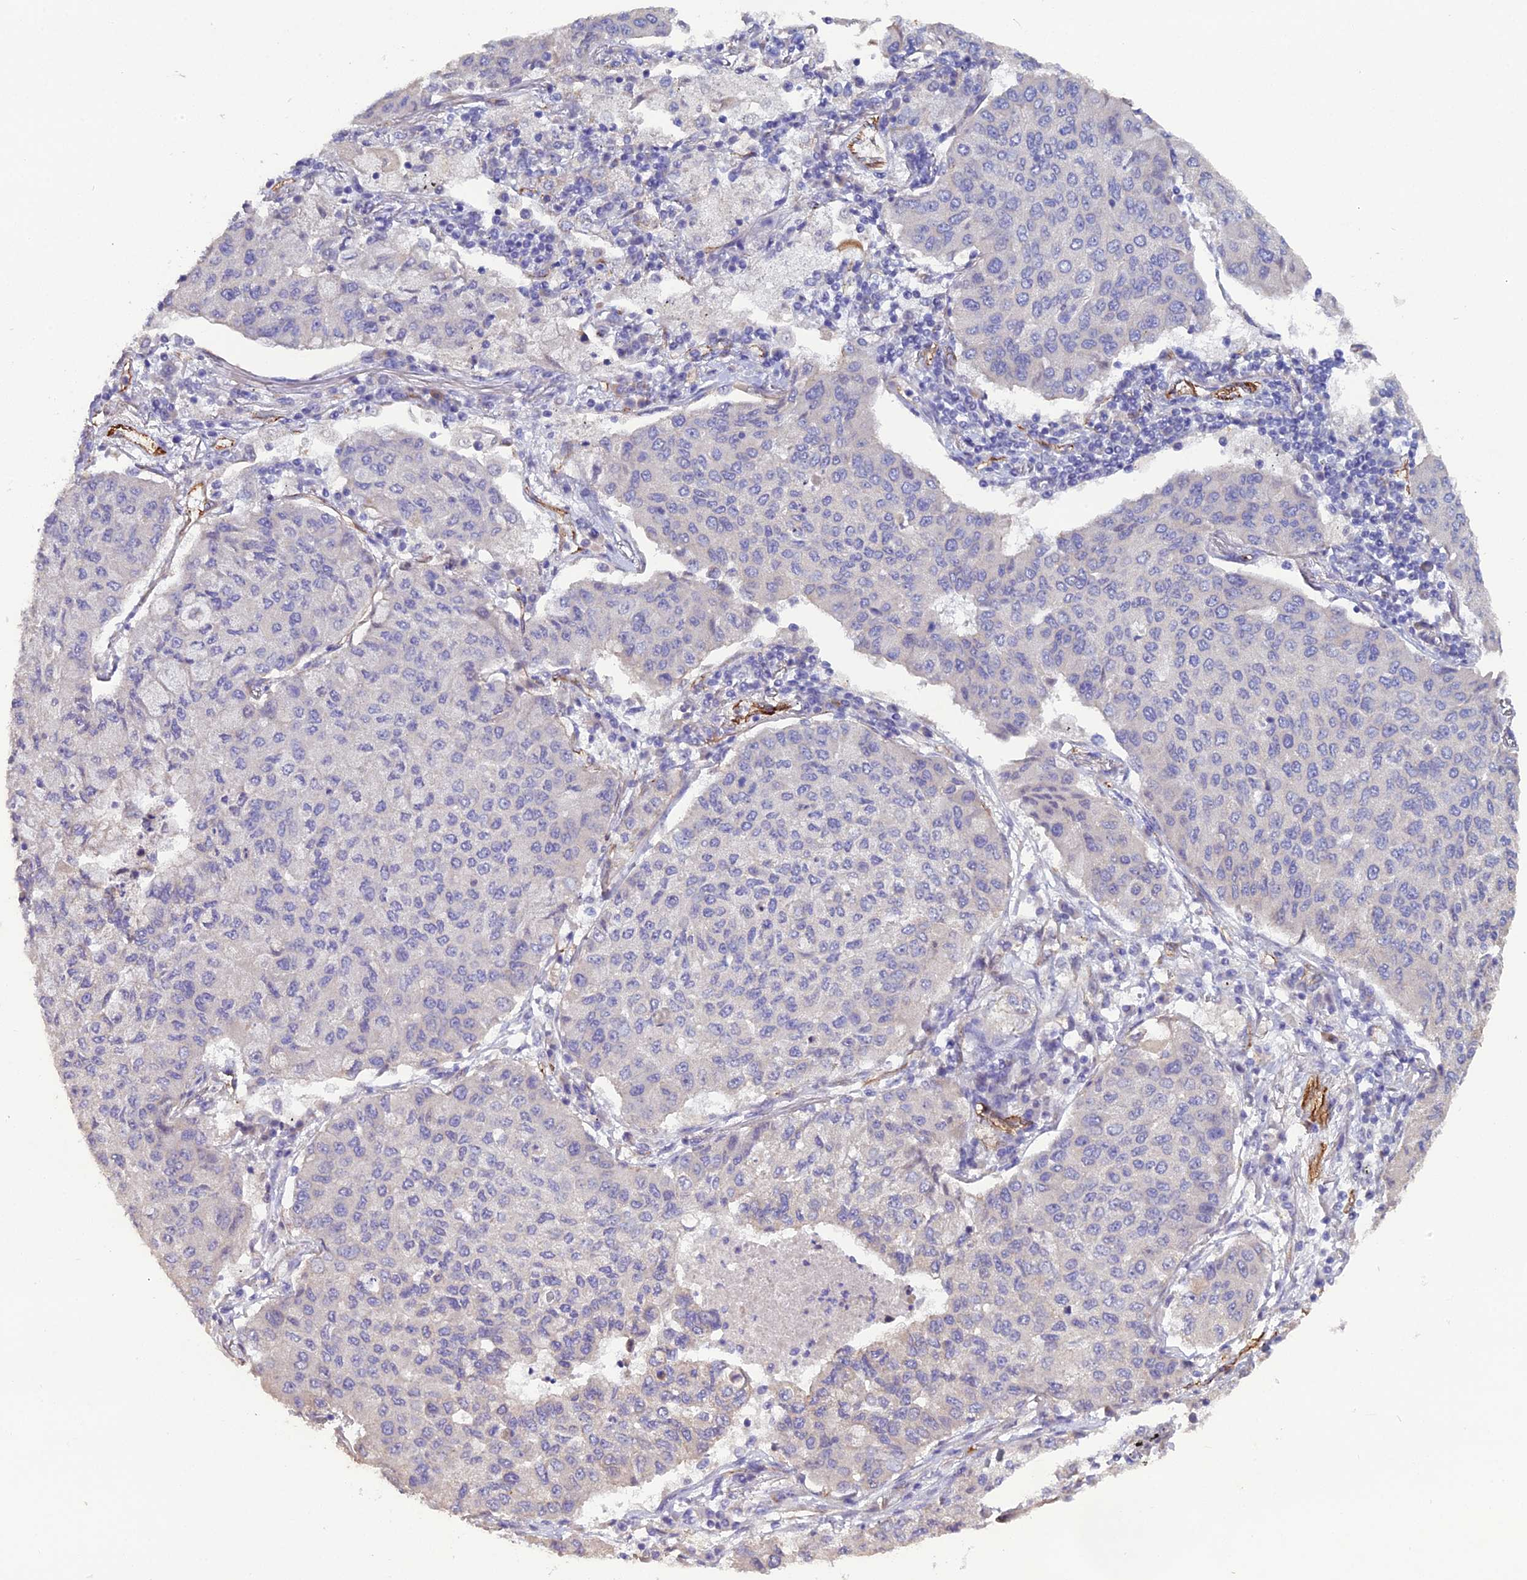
{"staining": {"intensity": "negative", "quantity": "none", "location": "none"}, "tissue": "lung cancer", "cell_type": "Tumor cells", "image_type": "cancer", "snomed": [{"axis": "morphology", "description": "Squamous cell carcinoma, NOS"}, {"axis": "topography", "description": "Lung"}], "caption": "Lung squamous cell carcinoma was stained to show a protein in brown. There is no significant expression in tumor cells.", "gene": "CFAP47", "patient": {"sex": "male", "age": 74}}